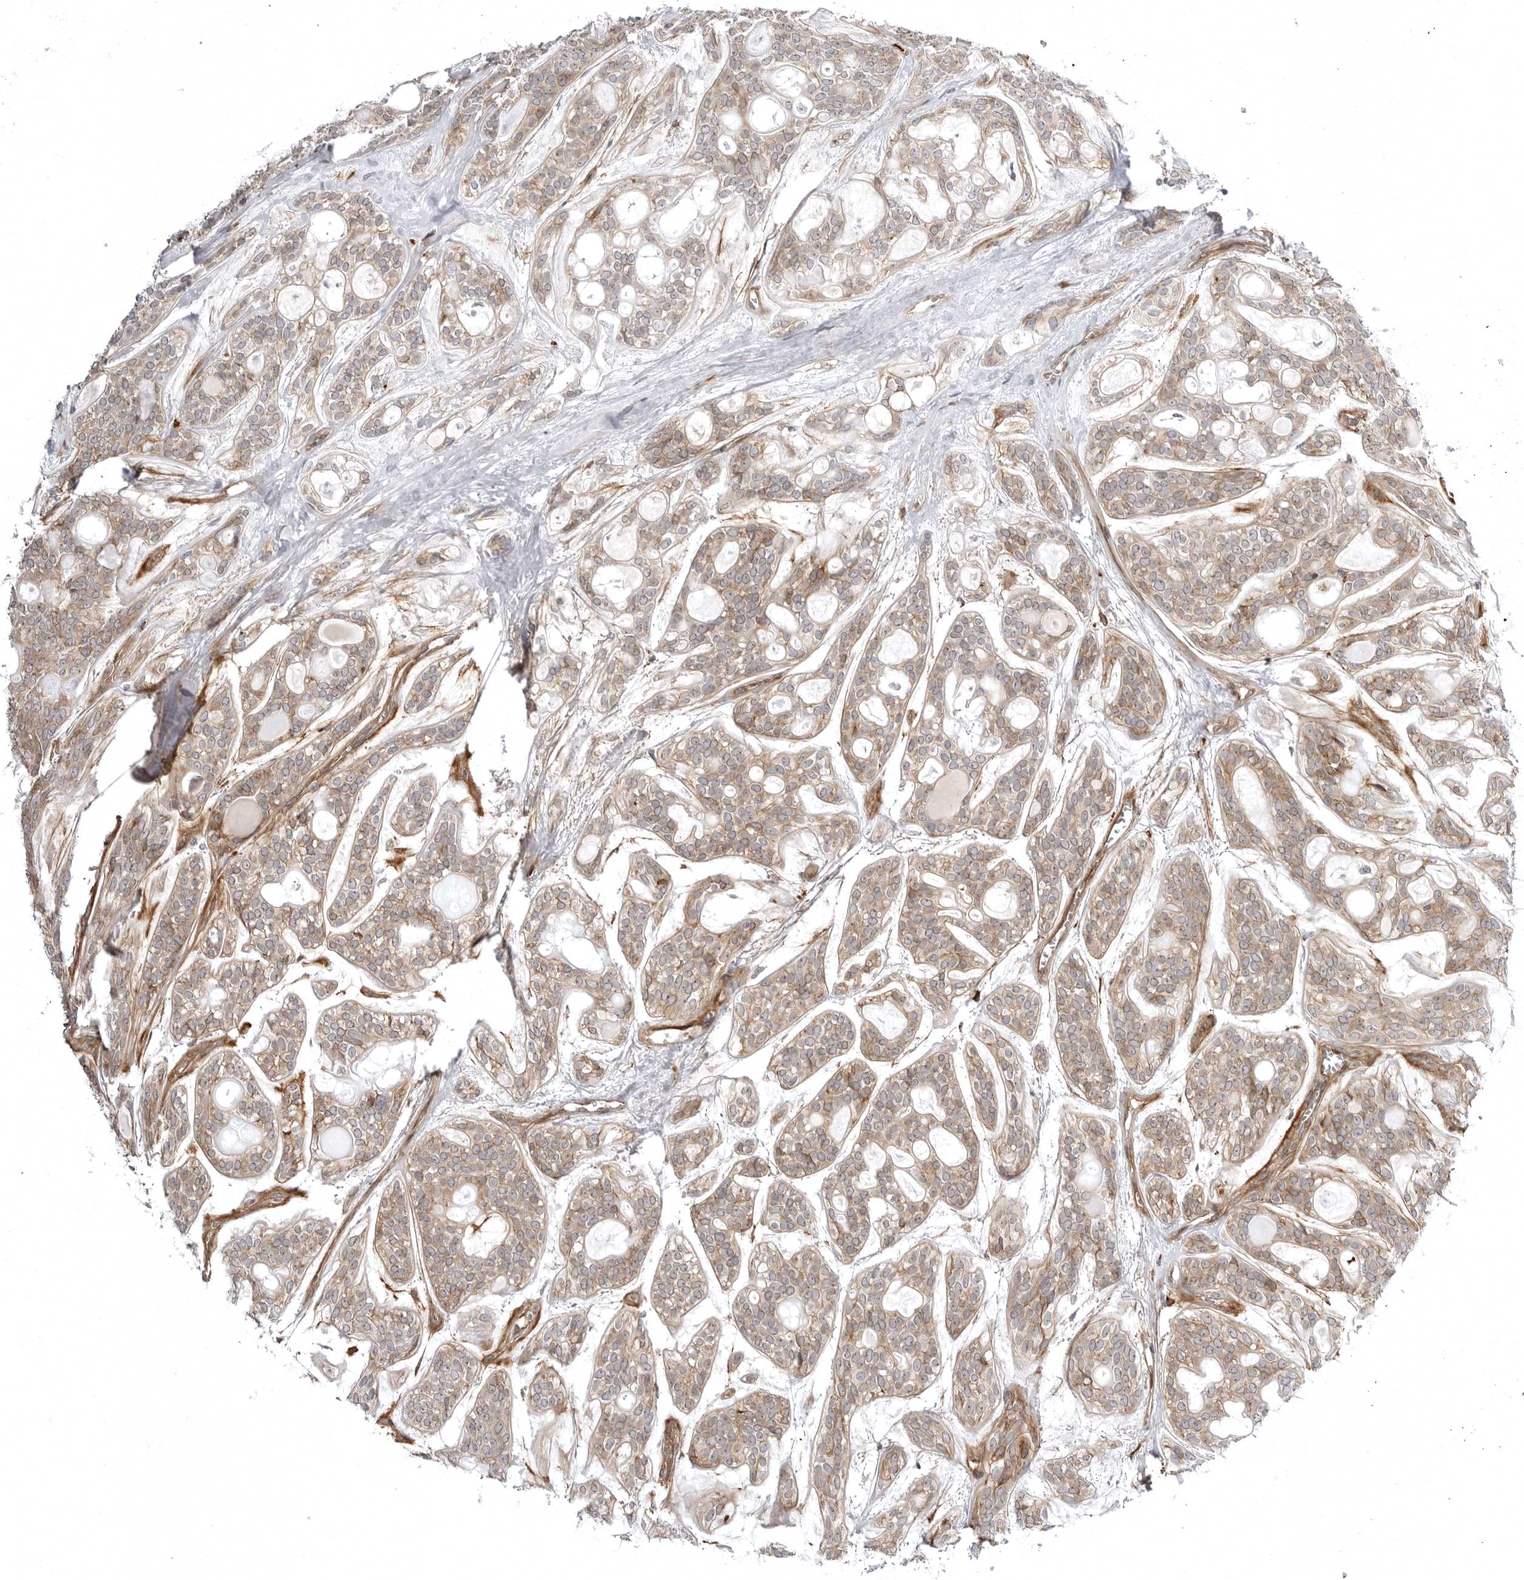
{"staining": {"intensity": "weak", "quantity": ">75%", "location": "cytoplasmic/membranous"}, "tissue": "head and neck cancer", "cell_type": "Tumor cells", "image_type": "cancer", "snomed": [{"axis": "morphology", "description": "Adenocarcinoma, NOS"}, {"axis": "topography", "description": "Head-Neck"}], "caption": "DAB (3,3'-diaminobenzidine) immunohistochemical staining of head and neck cancer shows weak cytoplasmic/membranous protein expression in approximately >75% of tumor cells.", "gene": "ARL5A", "patient": {"sex": "male", "age": 66}}